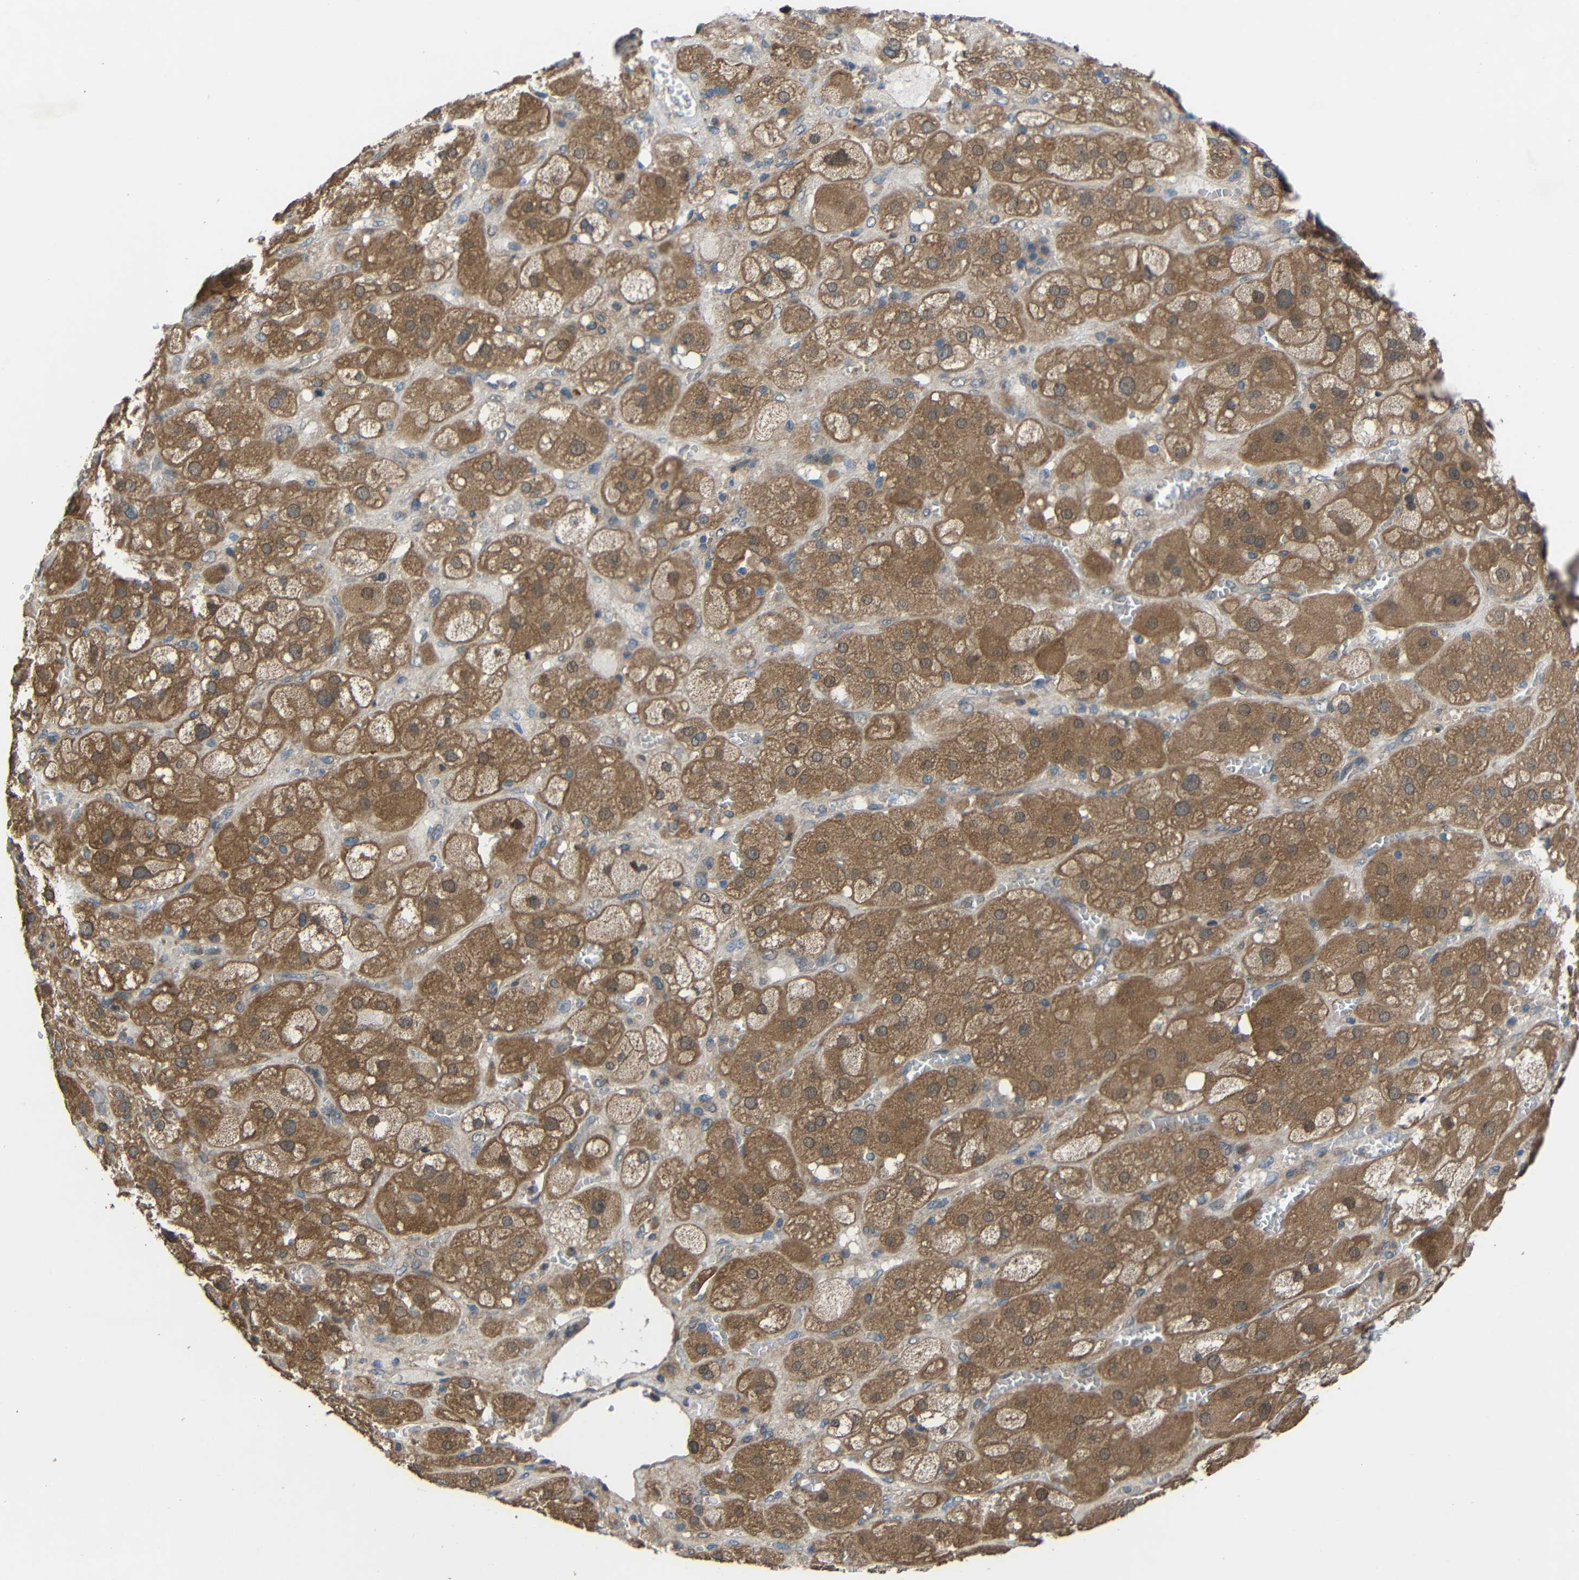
{"staining": {"intensity": "moderate", "quantity": ">75%", "location": "cytoplasmic/membranous"}, "tissue": "adrenal gland", "cell_type": "Glandular cells", "image_type": "normal", "snomed": [{"axis": "morphology", "description": "Normal tissue, NOS"}, {"axis": "topography", "description": "Adrenal gland"}], "caption": "Immunohistochemical staining of benign adrenal gland reveals >75% levels of moderate cytoplasmic/membranous protein expression in approximately >75% of glandular cells.", "gene": "CHST9", "patient": {"sex": "female", "age": 47}}